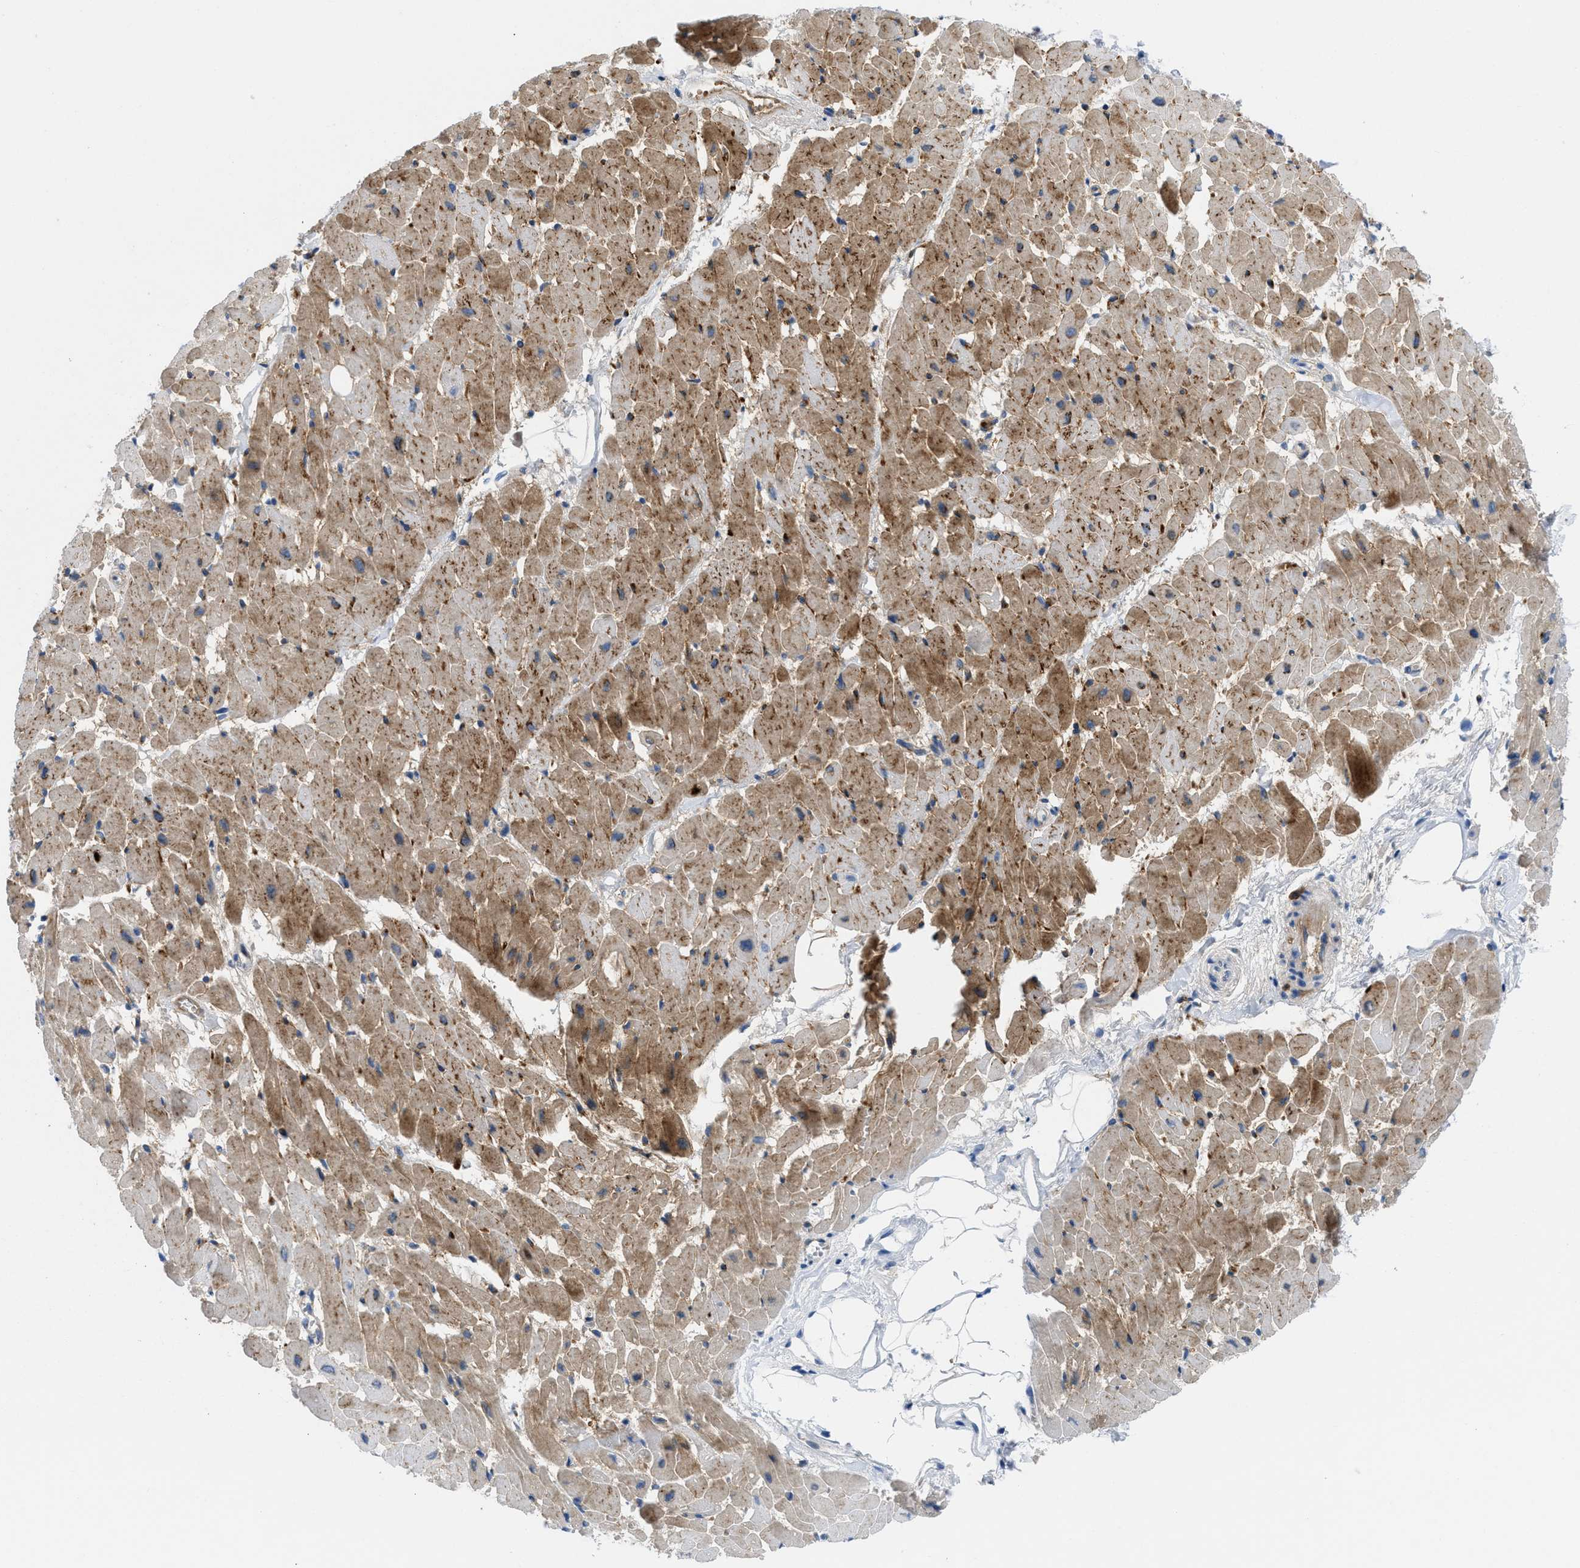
{"staining": {"intensity": "moderate", "quantity": "25%-75%", "location": "cytoplasmic/membranous"}, "tissue": "heart muscle", "cell_type": "Cardiomyocytes", "image_type": "normal", "snomed": [{"axis": "morphology", "description": "Normal tissue, NOS"}, {"axis": "topography", "description": "Heart"}], "caption": "Immunohistochemistry of normal heart muscle shows medium levels of moderate cytoplasmic/membranous positivity in approximately 25%-75% of cardiomyocytes. The protein of interest is shown in brown color, while the nuclei are stained blue.", "gene": "LEF1", "patient": {"sex": "female", "age": 19}}